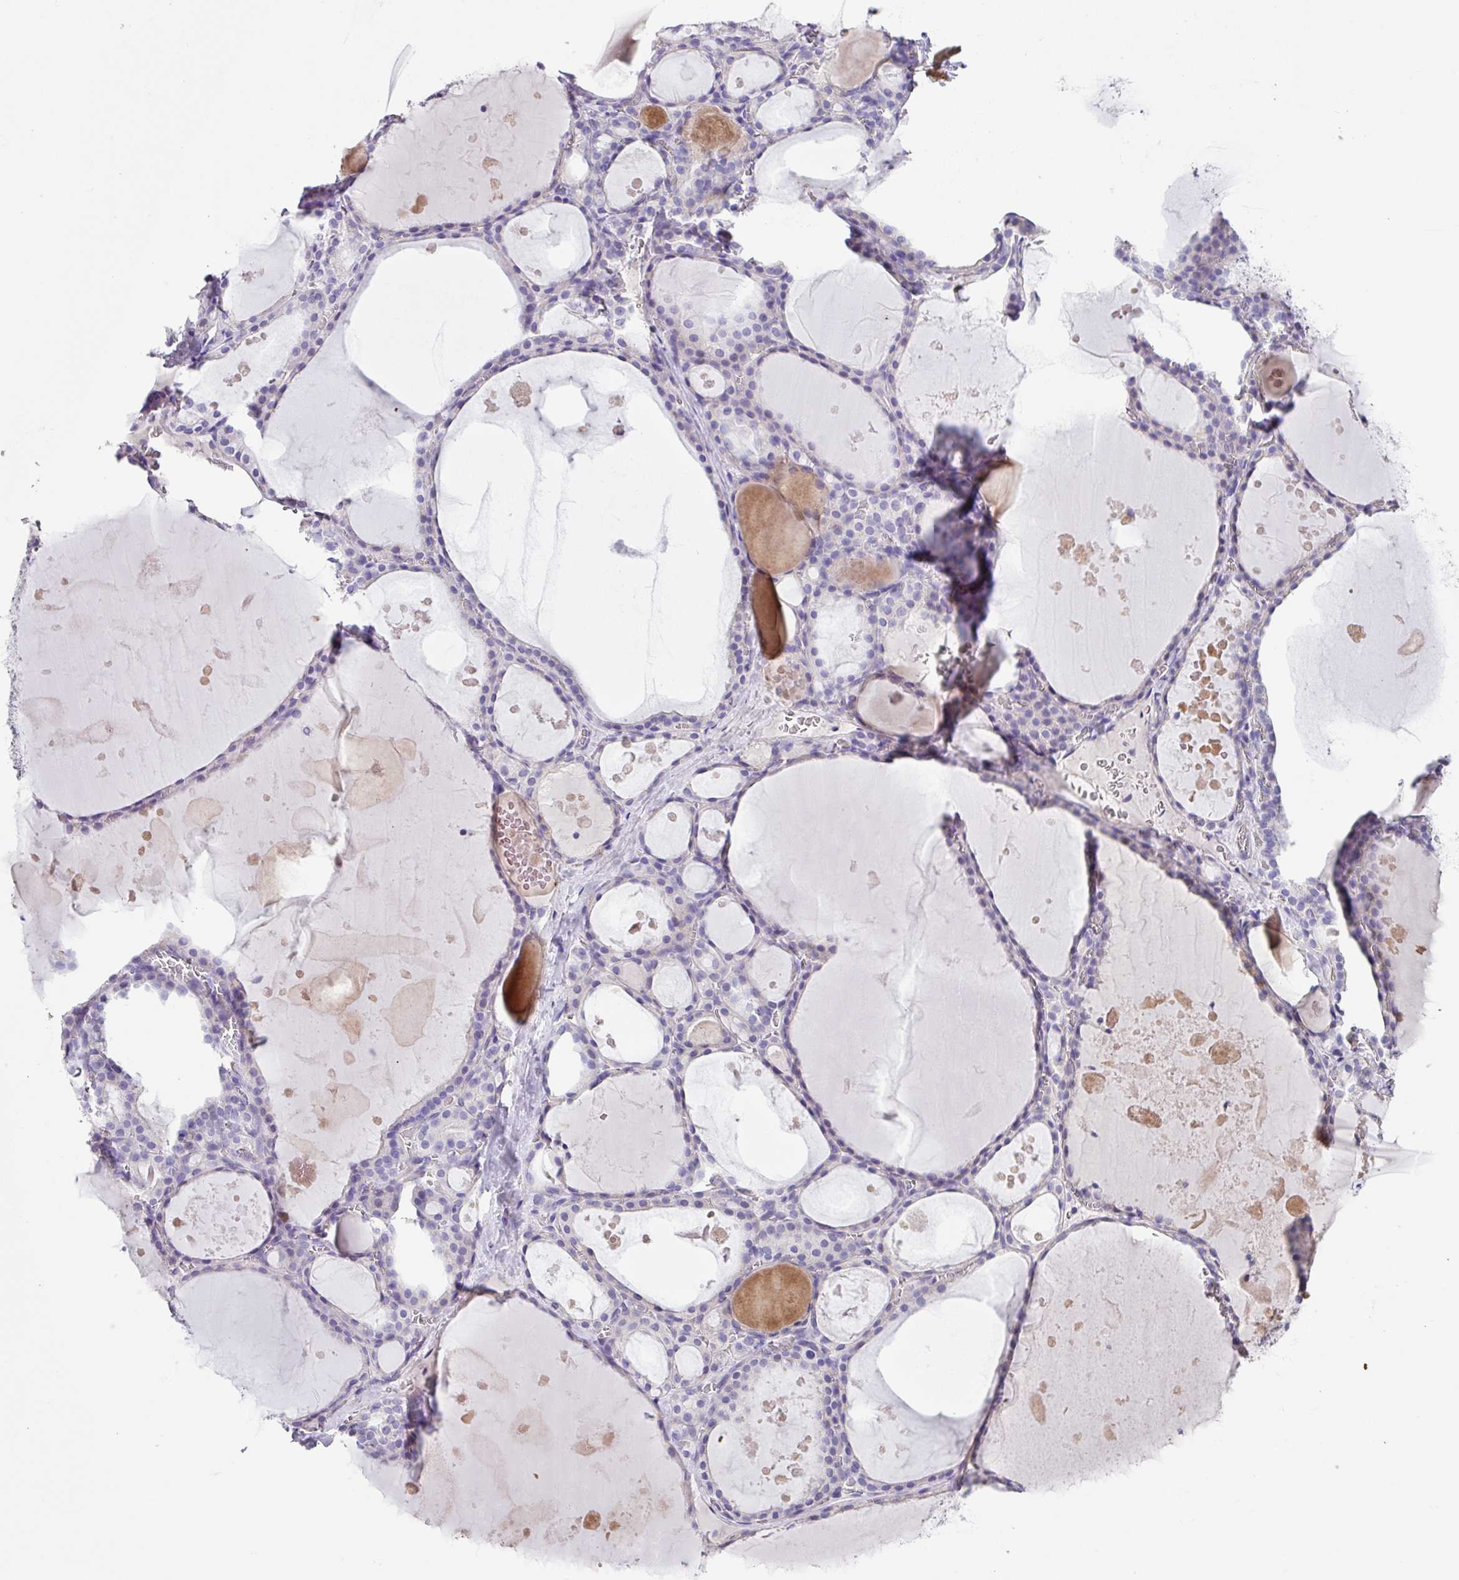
{"staining": {"intensity": "negative", "quantity": "none", "location": "none"}, "tissue": "thyroid gland", "cell_type": "Glandular cells", "image_type": "normal", "snomed": [{"axis": "morphology", "description": "Normal tissue, NOS"}, {"axis": "topography", "description": "Thyroid gland"}], "caption": "A histopathology image of human thyroid gland is negative for staining in glandular cells. (DAB immunohistochemistry (IHC), high magnification).", "gene": "ZG16", "patient": {"sex": "male", "age": 56}}